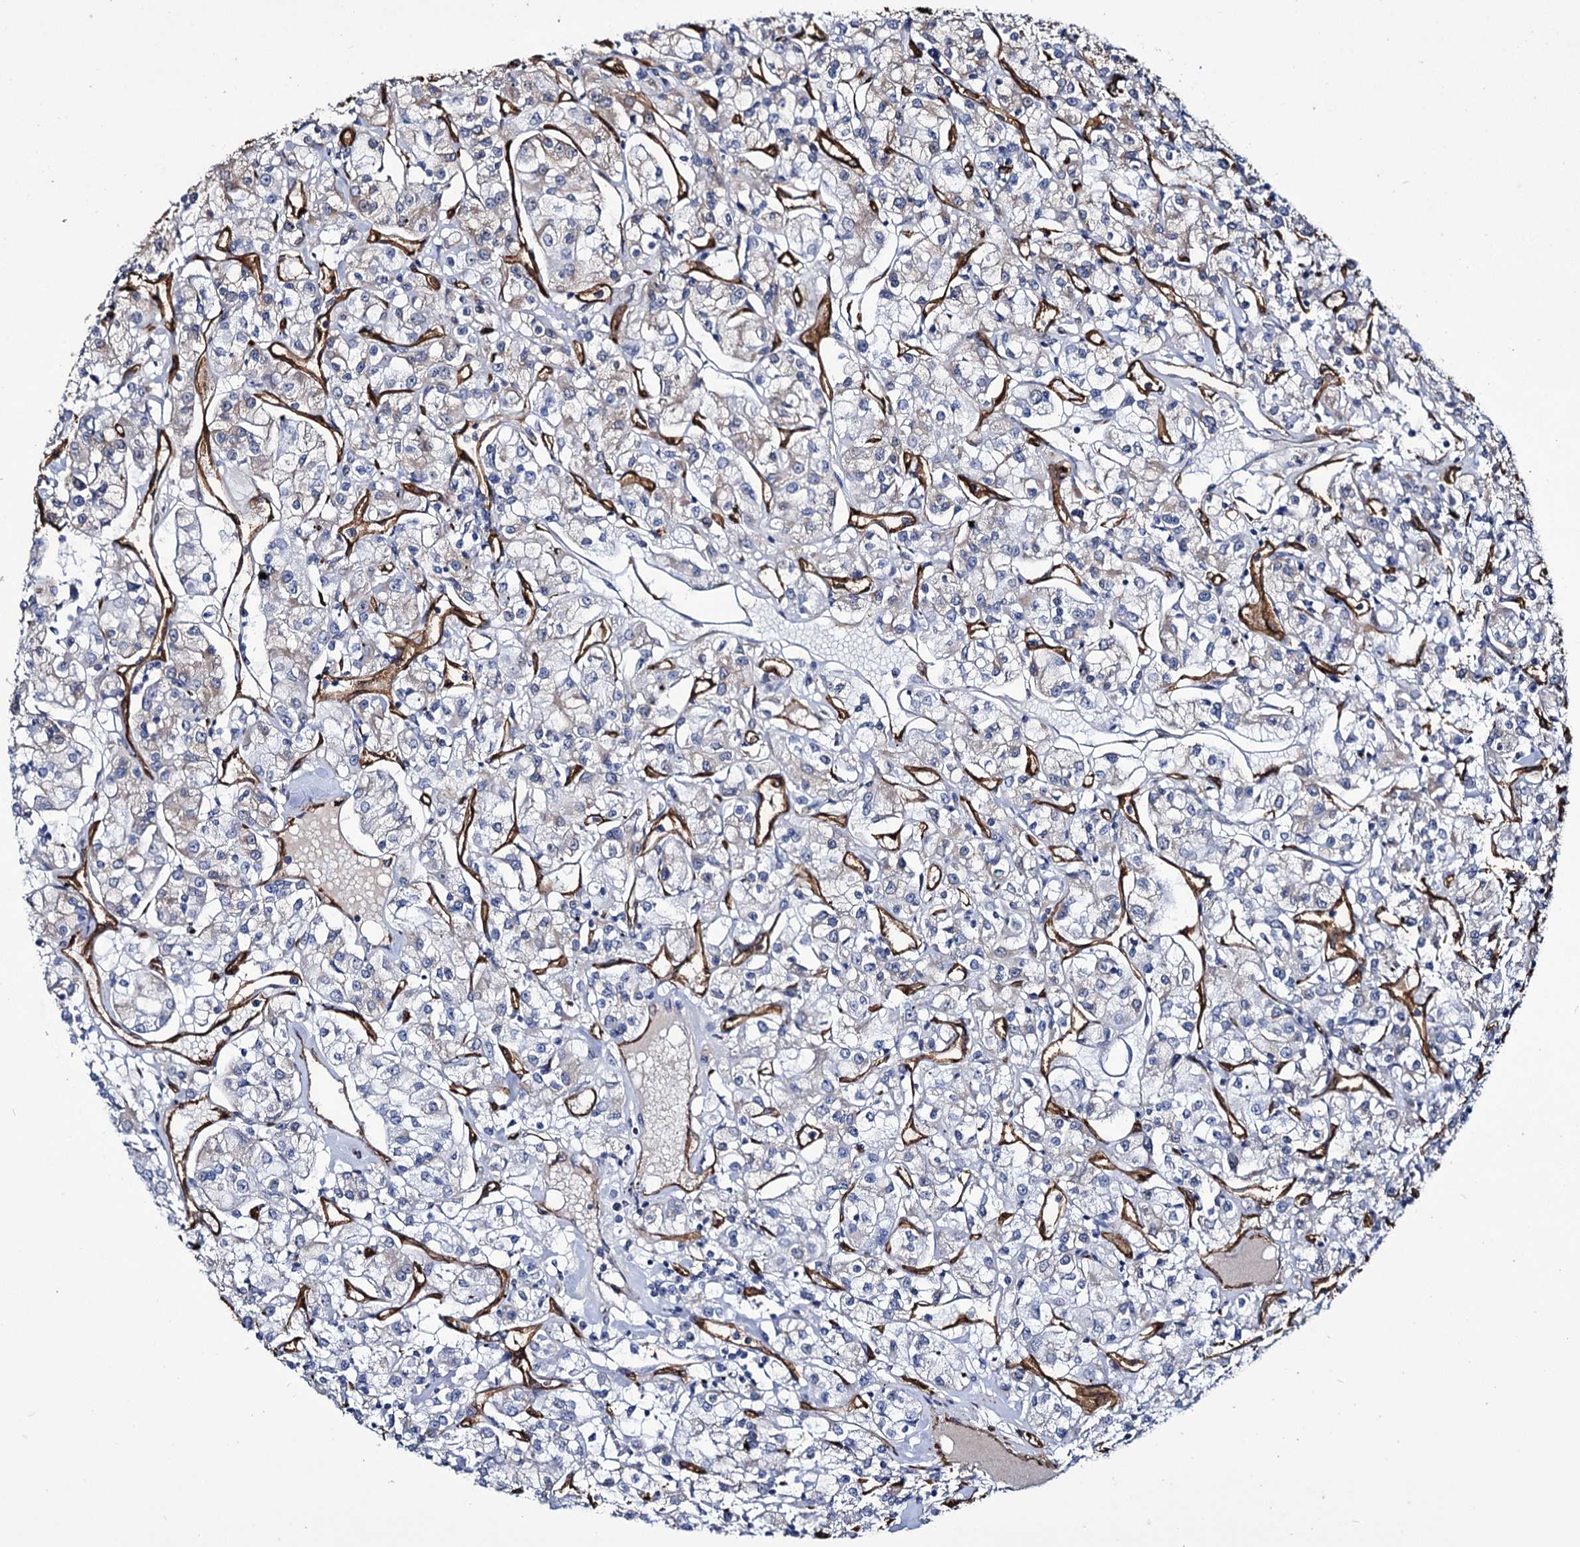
{"staining": {"intensity": "negative", "quantity": "none", "location": "none"}, "tissue": "renal cancer", "cell_type": "Tumor cells", "image_type": "cancer", "snomed": [{"axis": "morphology", "description": "Adenocarcinoma, NOS"}, {"axis": "topography", "description": "Kidney"}], "caption": "This photomicrograph is of adenocarcinoma (renal) stained with immunohistochemistry (IHC) to label a protein in brown with the nuclei are counter-stained blue. There is no staining in tumor cells.", "gene": "ZC3H12C", "patient": {"sex": "female", "age": 59}}